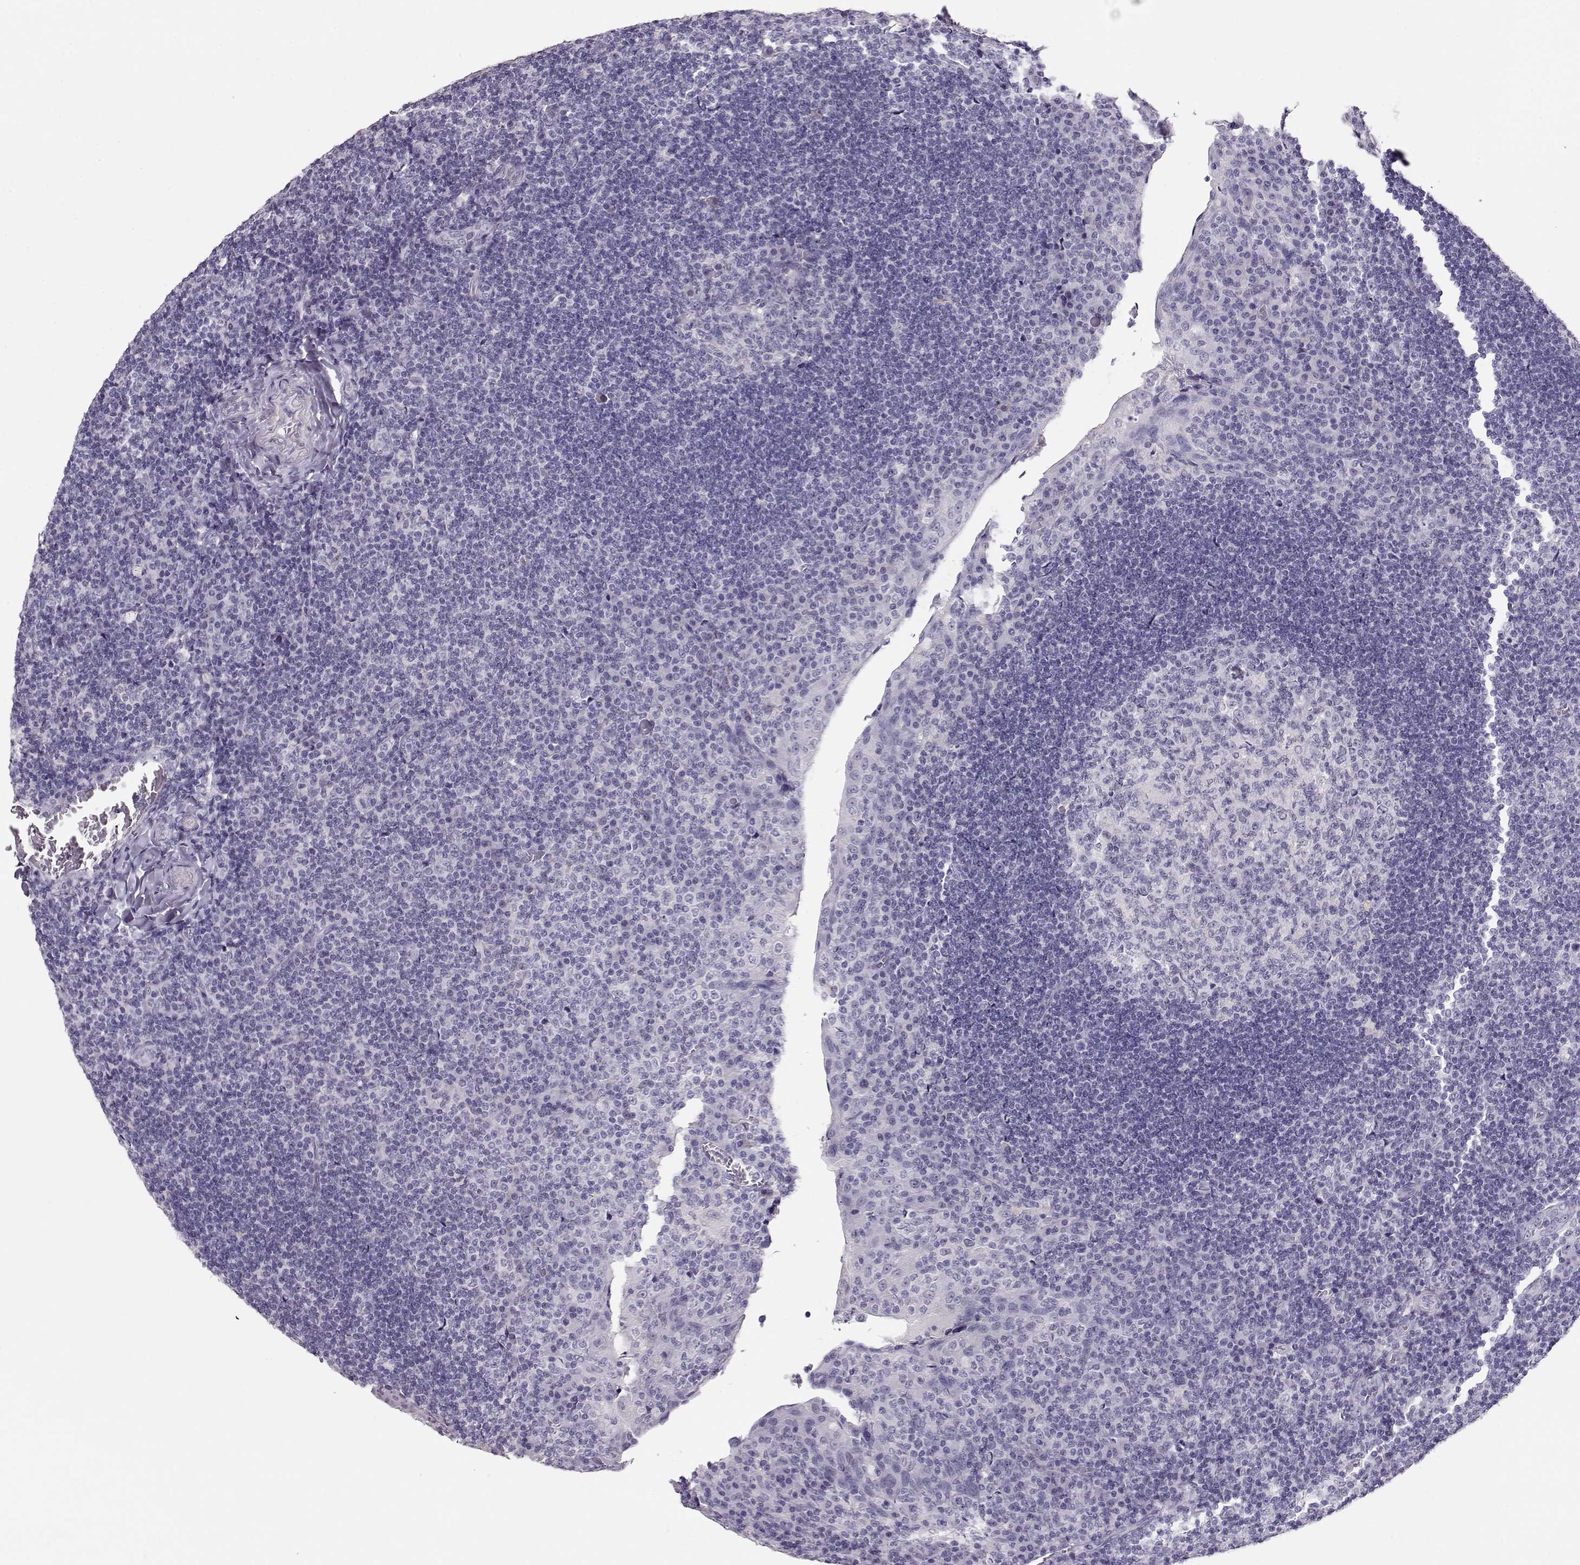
{"staining": {"intensity": "negative", "quantity": "none", "location": "none"}, "tissue": "tonsil", "cell_type": "Germinal center cells", "image_type": "normal", "snomed": [{"axis": "morphology", "description": "Normal tissue, NOS"}, {"axis": "topography", "description": "Tonsil"}], "caption": "This is an immunohistochemistry (IHC) image of unremarkable tonsil. There is no staining in germinal center cells.", "gene": "RBM44", "patient": {"sex": "male", "age": 17}}